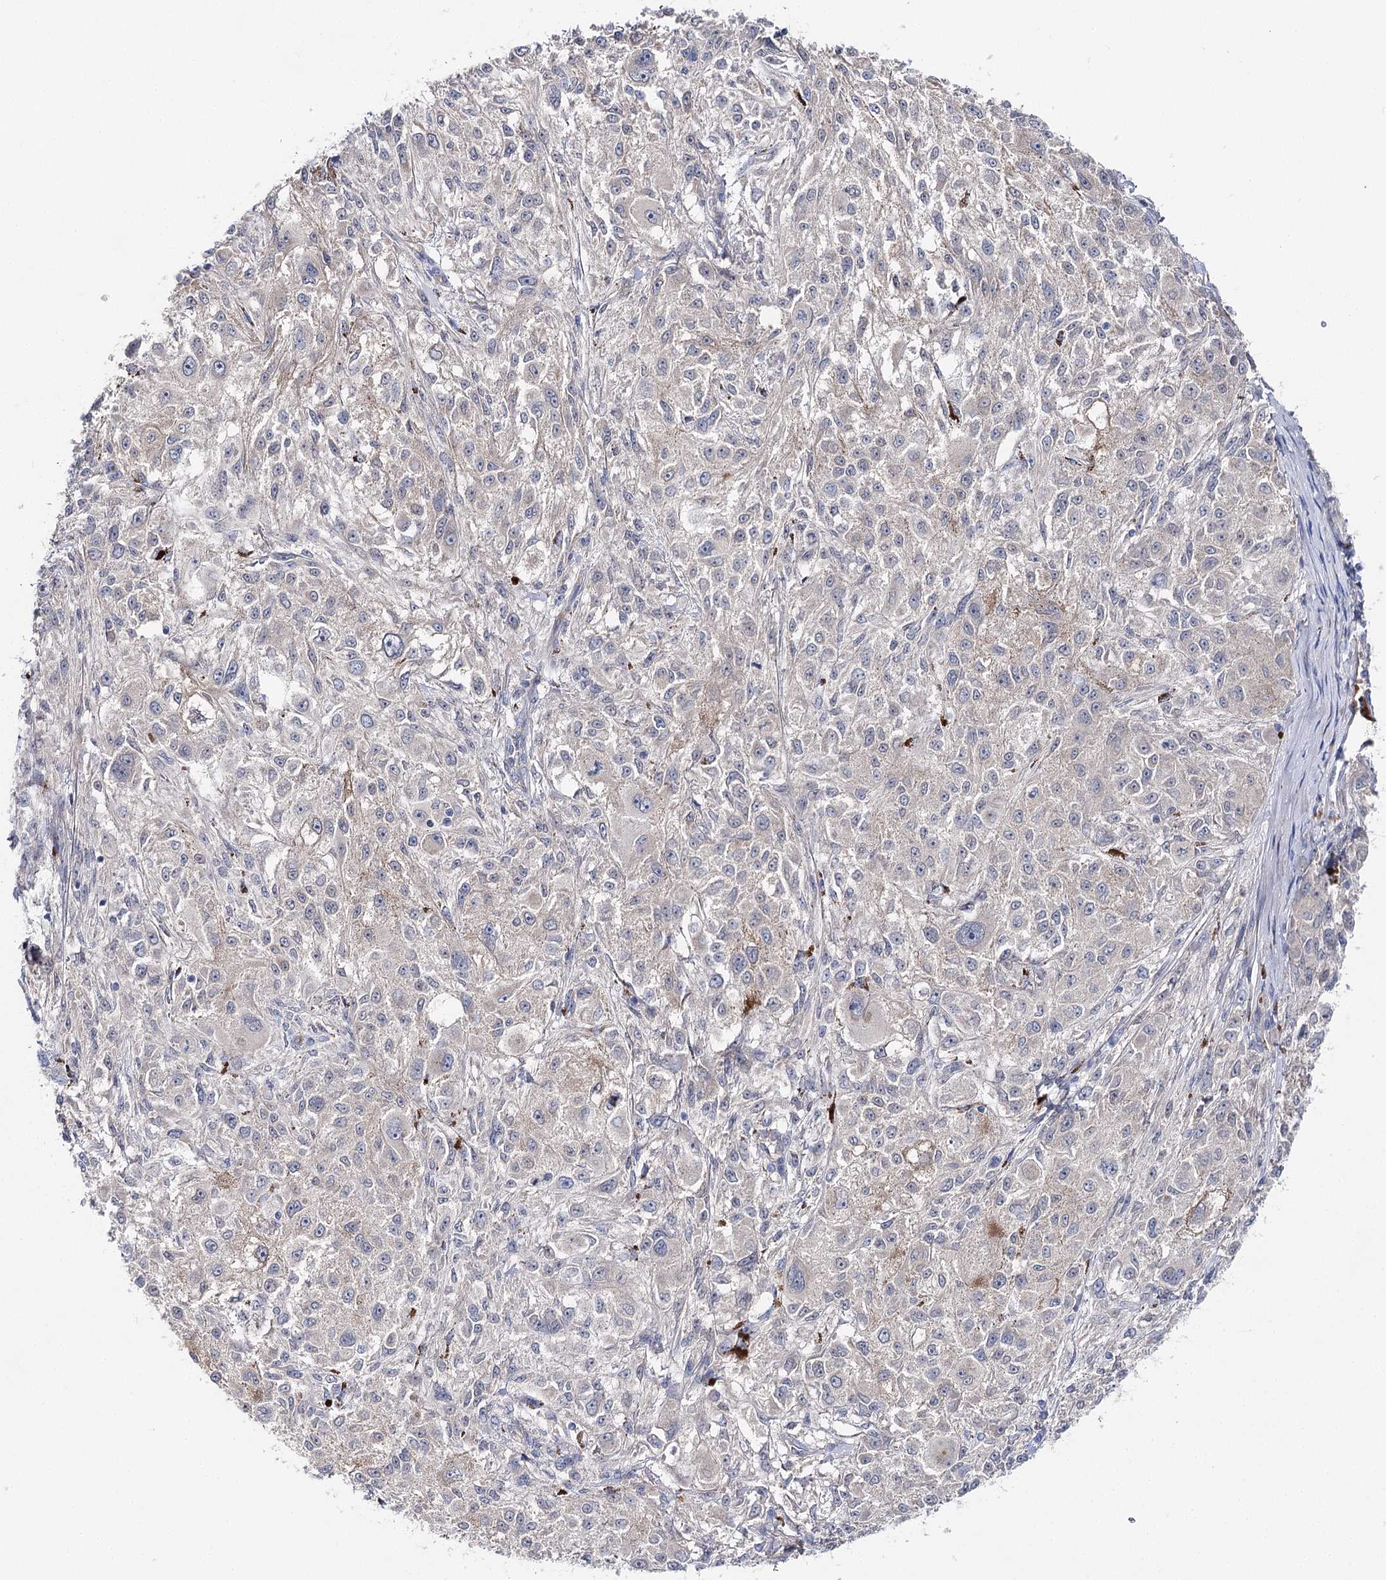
{"staining": {"intensity": "negative", "quantity": "none", "location": "none"}, "tissue": "melanoma", "cell_type": "Tumor cells", "image_type": "cancer", "snomed": [{"axis": "morphology", "description": "Necrosis, NOS"}, {"axis": "morphology", "description": "Malignant melanoma, NOS"}, {"axis": "topography", "description": "Skin"}], "caption": "A photomicrograph of malignant melanoma stained for a protein reveals no brown staining in tumor cells.", "gene": "LRRC14B", "patient": {"sex": "female", "age": 87}}